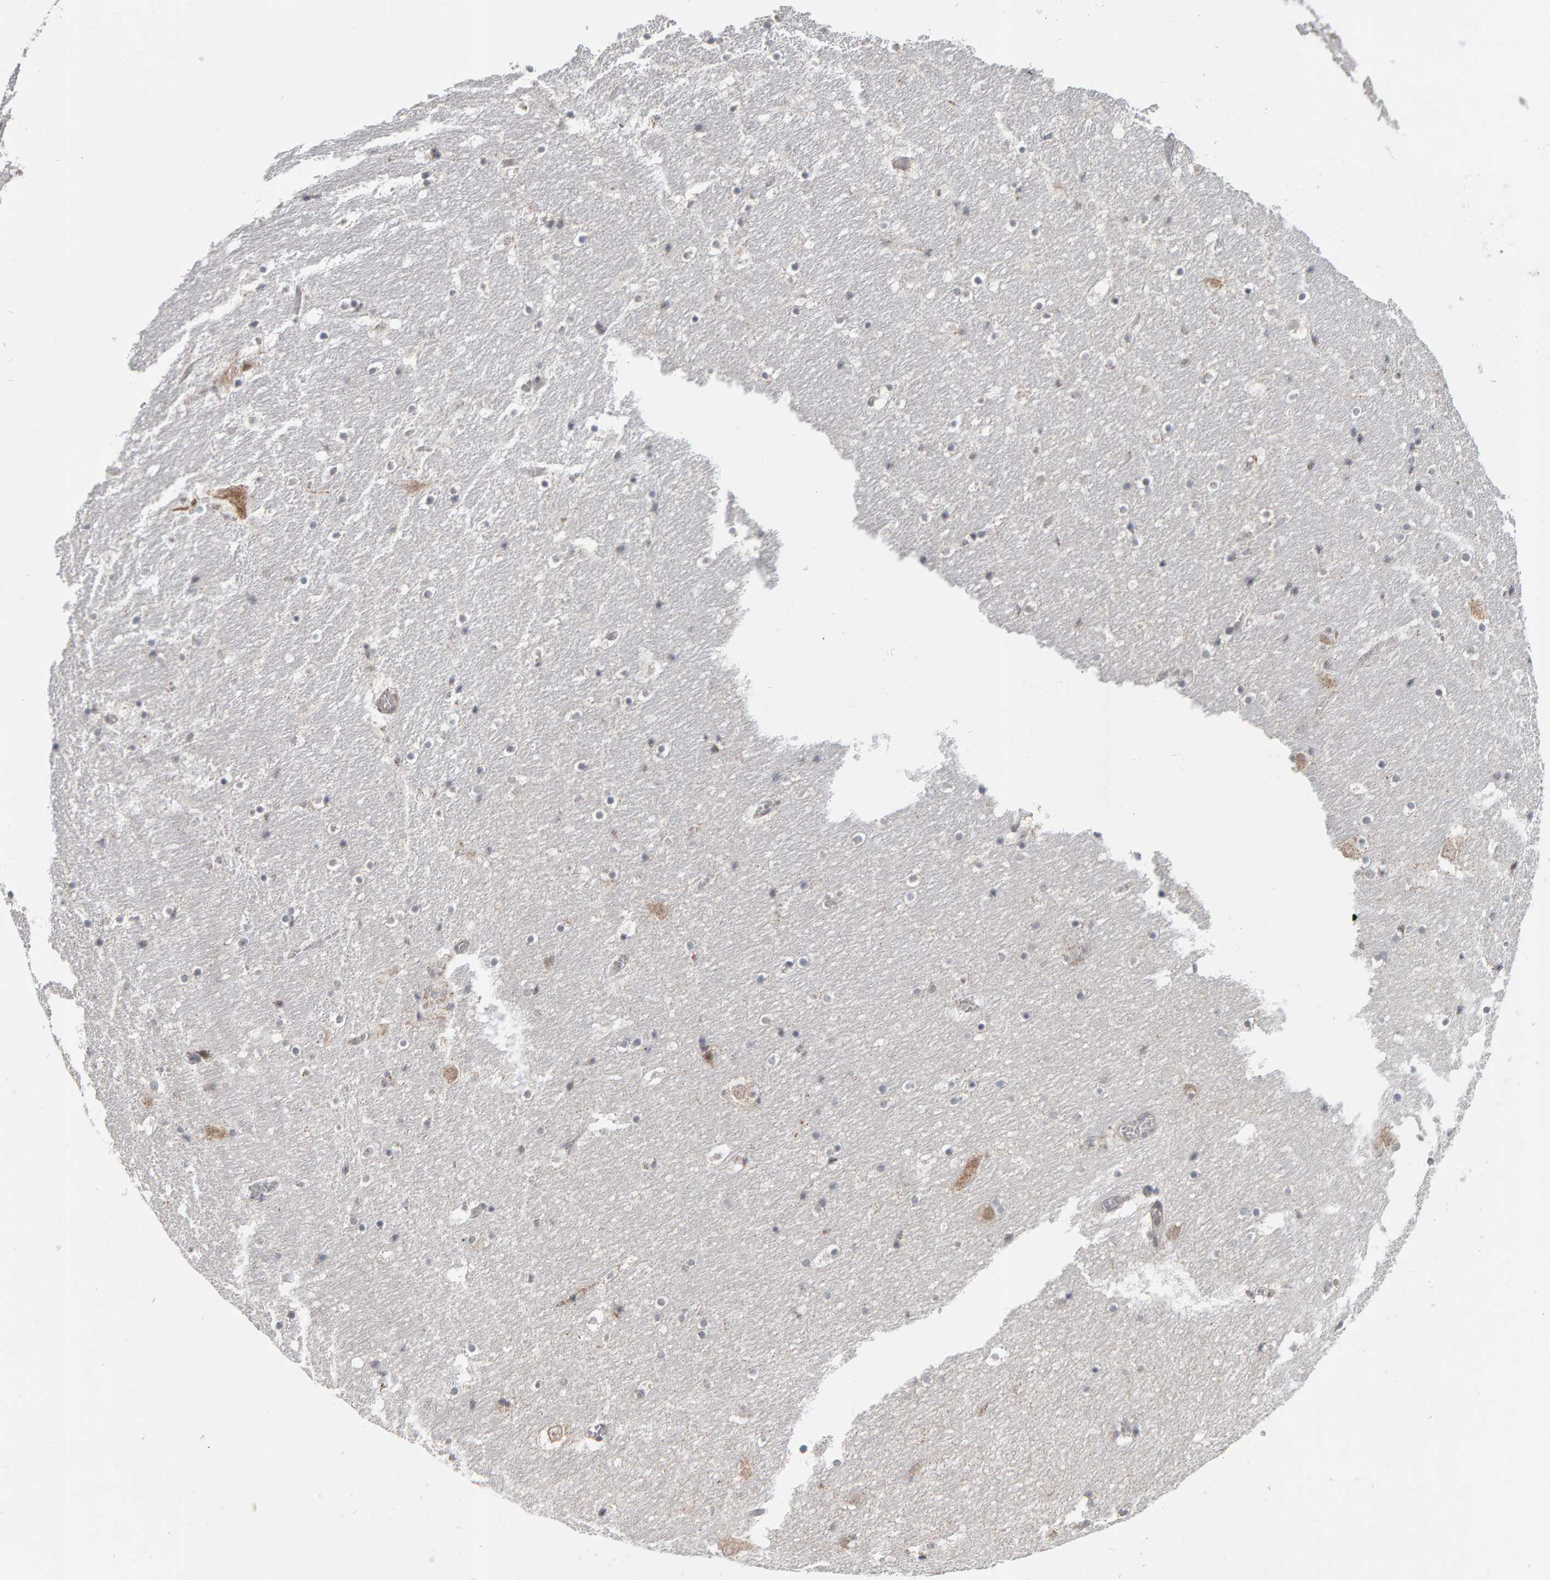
{"staining": {"intensity": "negative", "quantity": "none", "location": "none"}, "tissue": "hippocampus", "cell_type": "Glial cells", "image_type": "normal", "snomed": [{"axis": "morphology", "description": "Normal tissue, NOS"}, {"axis": "topography", "description": "Hippocampus"}], "caption": "IHC micrograph of normal hippocampus: human hippocampus stained with DAB exhibits no significant protein expression in glial cells.", "gene": "DAP3", "patient": {"sex": "male", "age": 45}}